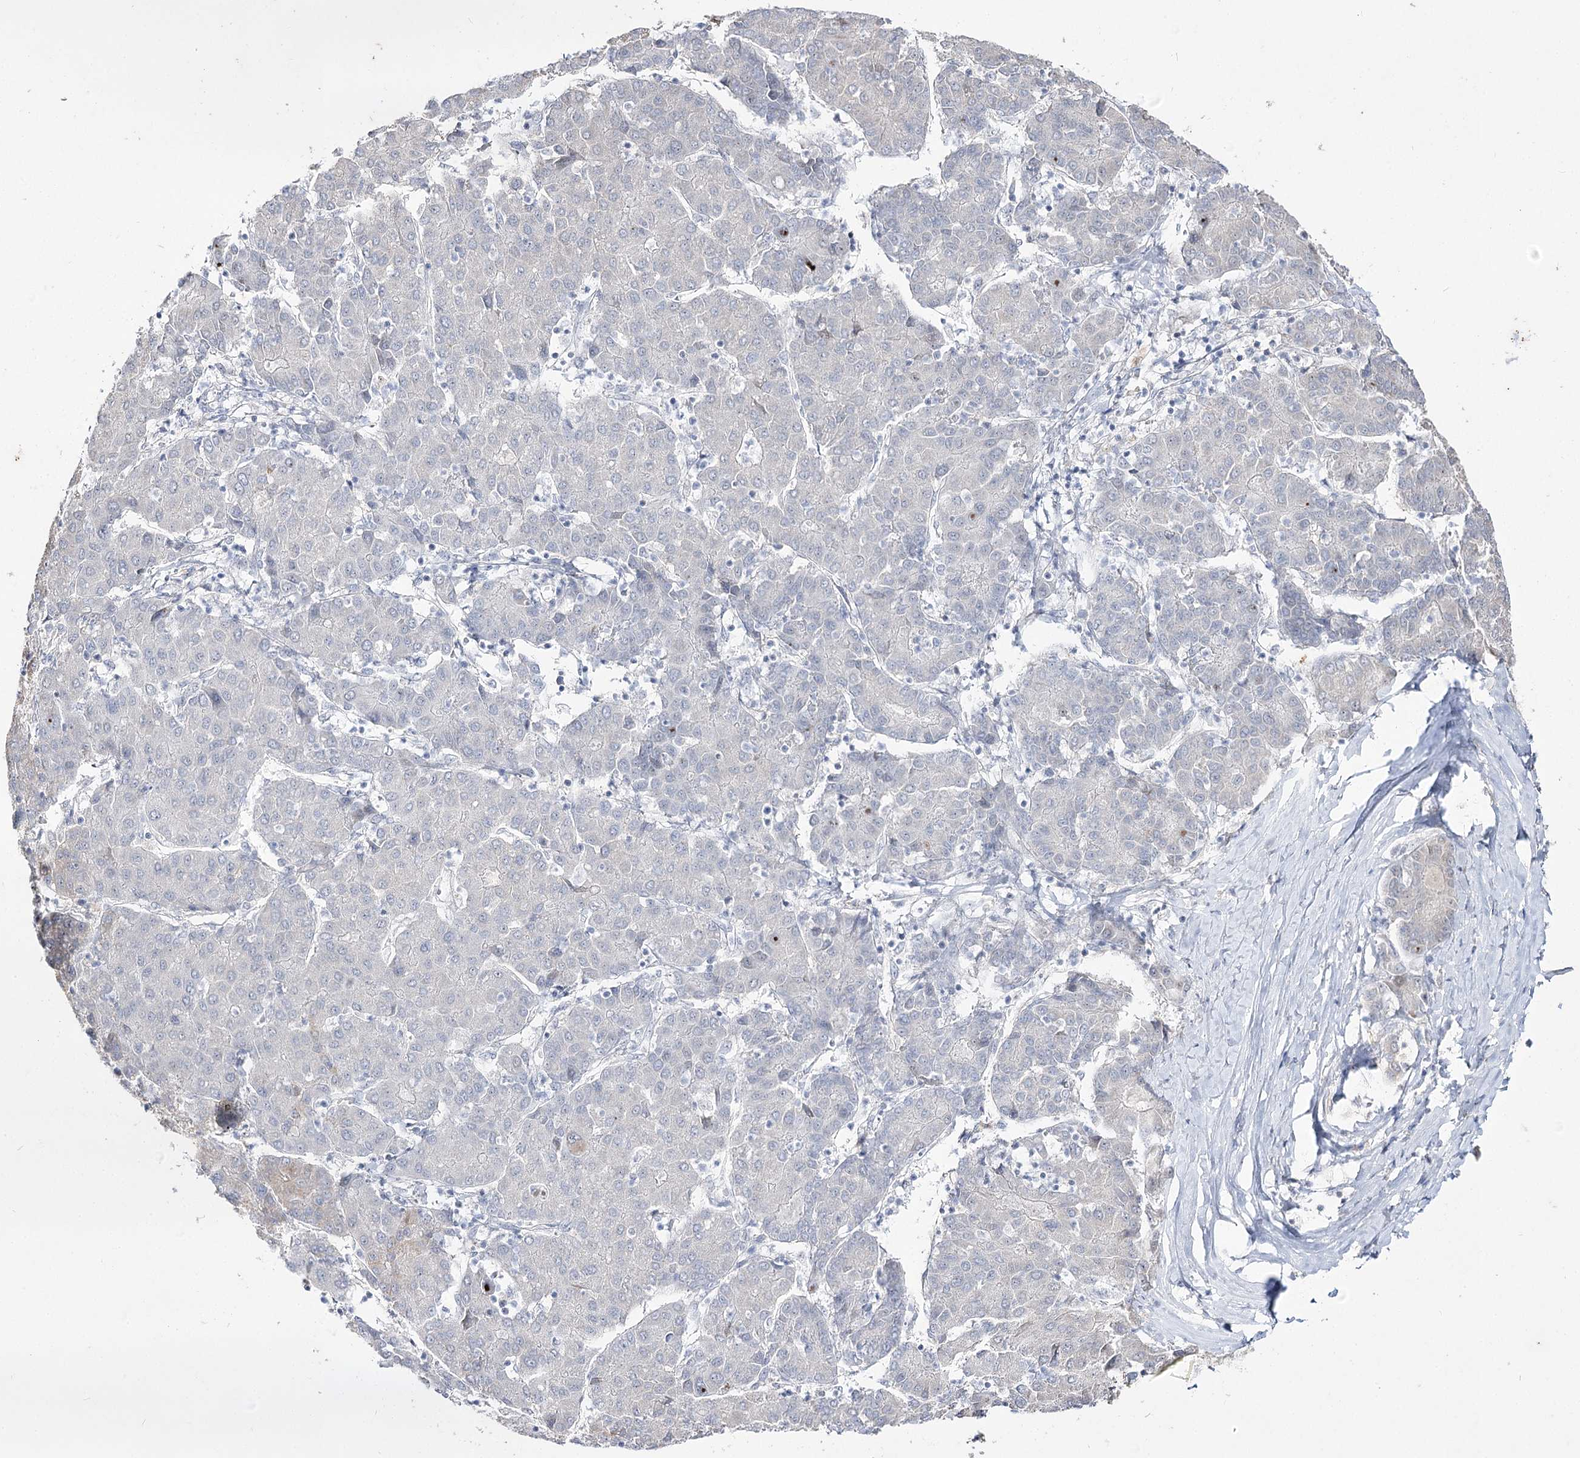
{"staining": {"intensity": "moderate", "quantity": "25%-75%", "location": "cytoplasmic/membranous"}, "tissue": "liver cancer", "cell_type": "Tumor cells", "image_type": "cancer", "snomed": [{"axis": "morphology", "description": "Carcinoma, Hepatocellular, NOS"}, {"axis": "topography", "description": "Liver"}], "caption": "Brown immunohistochemical staining in liver hepatocellular carcinoma exhibits moderate cytoplasmic/membranous staining in approximately 25%-75% of tumor cells. (DAB IHC with brightfield microscopy, high magnification).", "gene": "DDX50", "patient": {"sex": "male", "age": 65}}